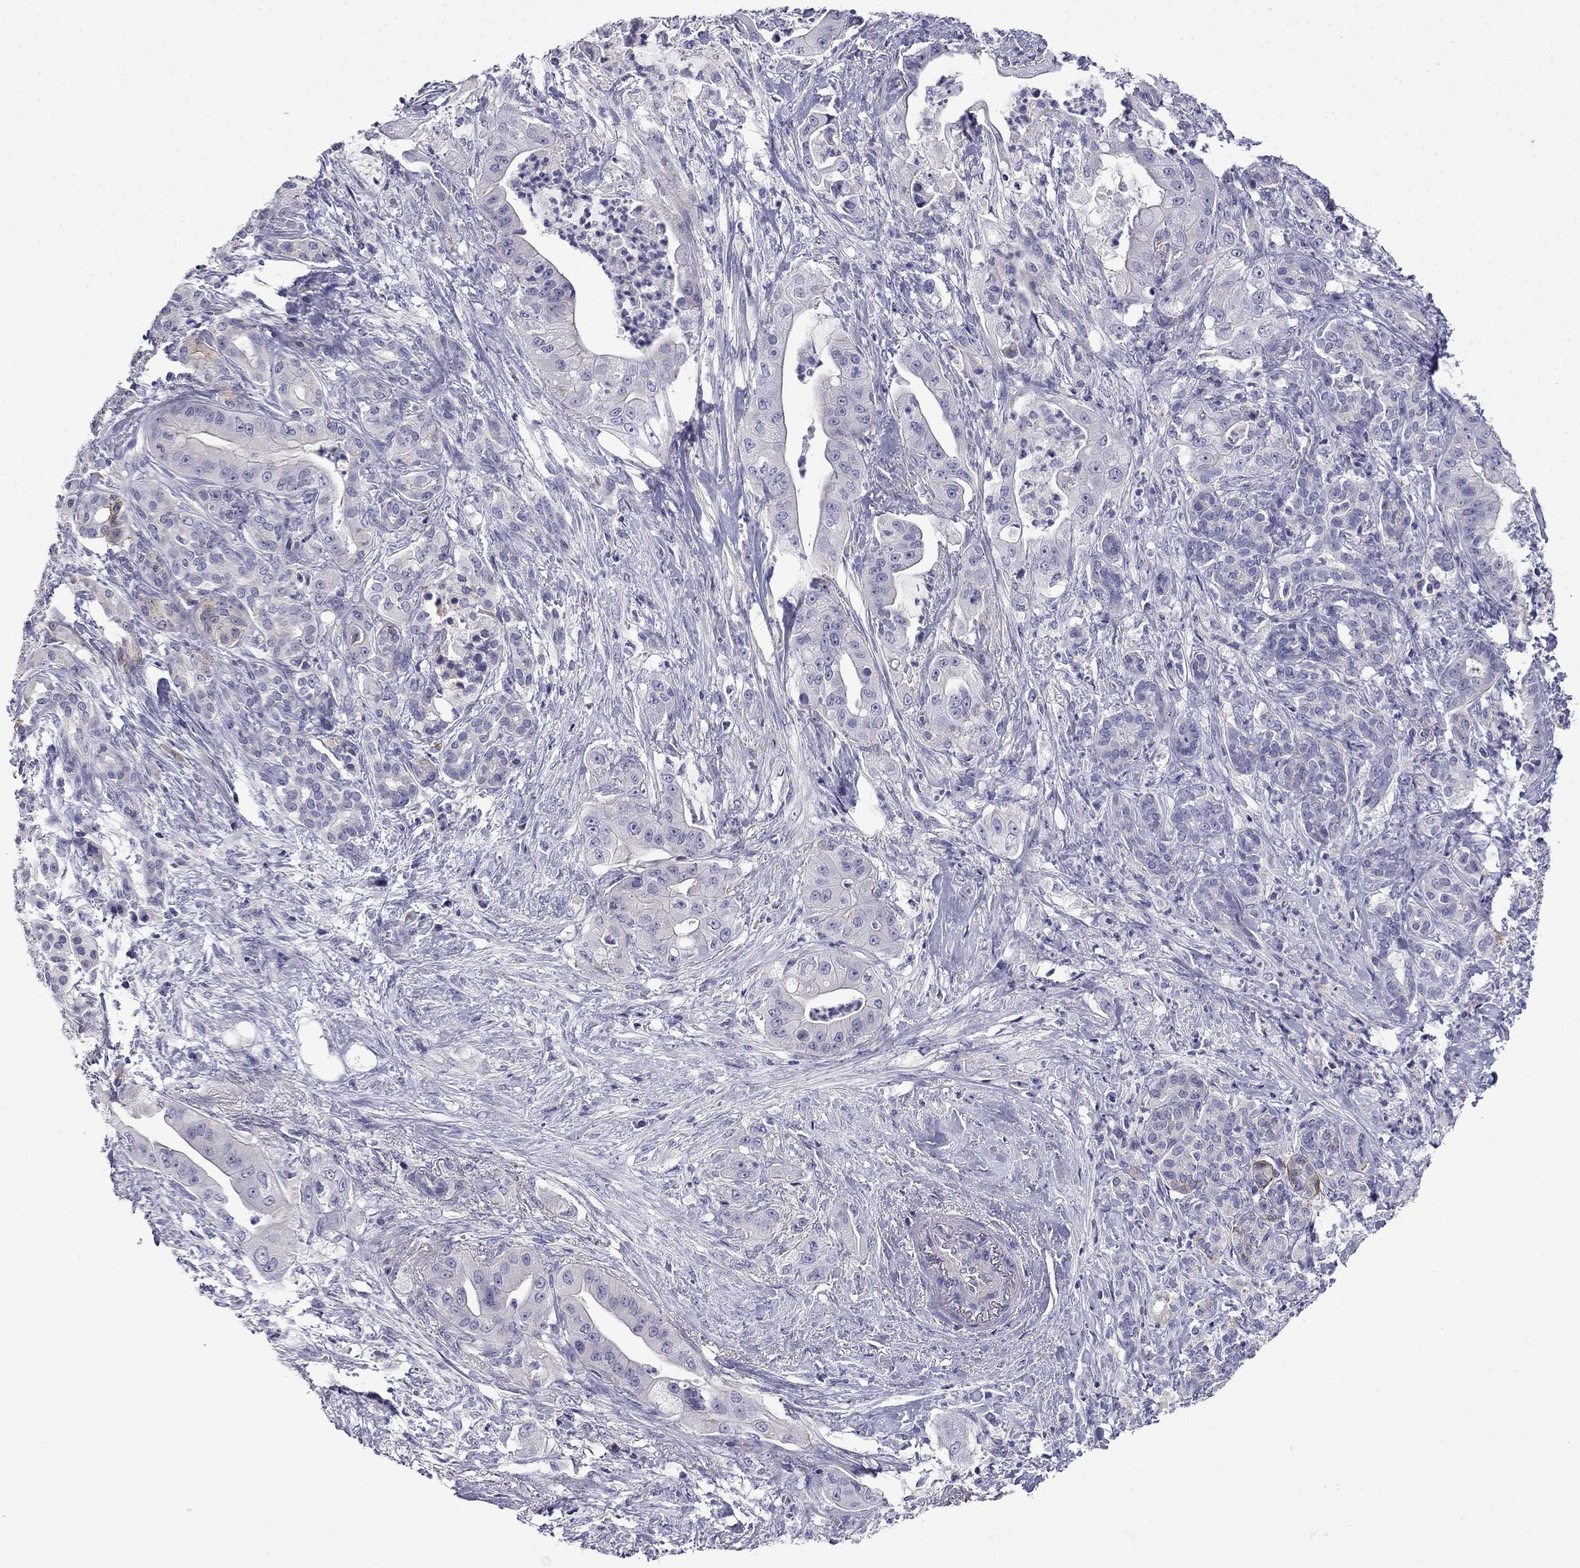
{"staining": {"intensity": "weak", "quantity": "<25%", "location": "cytoplasmic/membranous"}, "tissue": "pancreatic cancer", "cell_type": "Tumor cells", "image_type": "cancer", "snomed": [{"axis": "morphology", "description": "Normal tissue, NOS"}, {"axis": "morphology", "description": "Inflammation, NOS"}, {"axis": "morphology", "description": "Adenocarcinoma, NOS"}, {"axis": "topography", "description": "Pancreas"}], "caption": "The photomicrograph exhibits no staining of tumor cells in pancreatic cancer (adenocarcinoma).", "gene": "PRR18", "patient": {"sex": "male", "age": 57}}